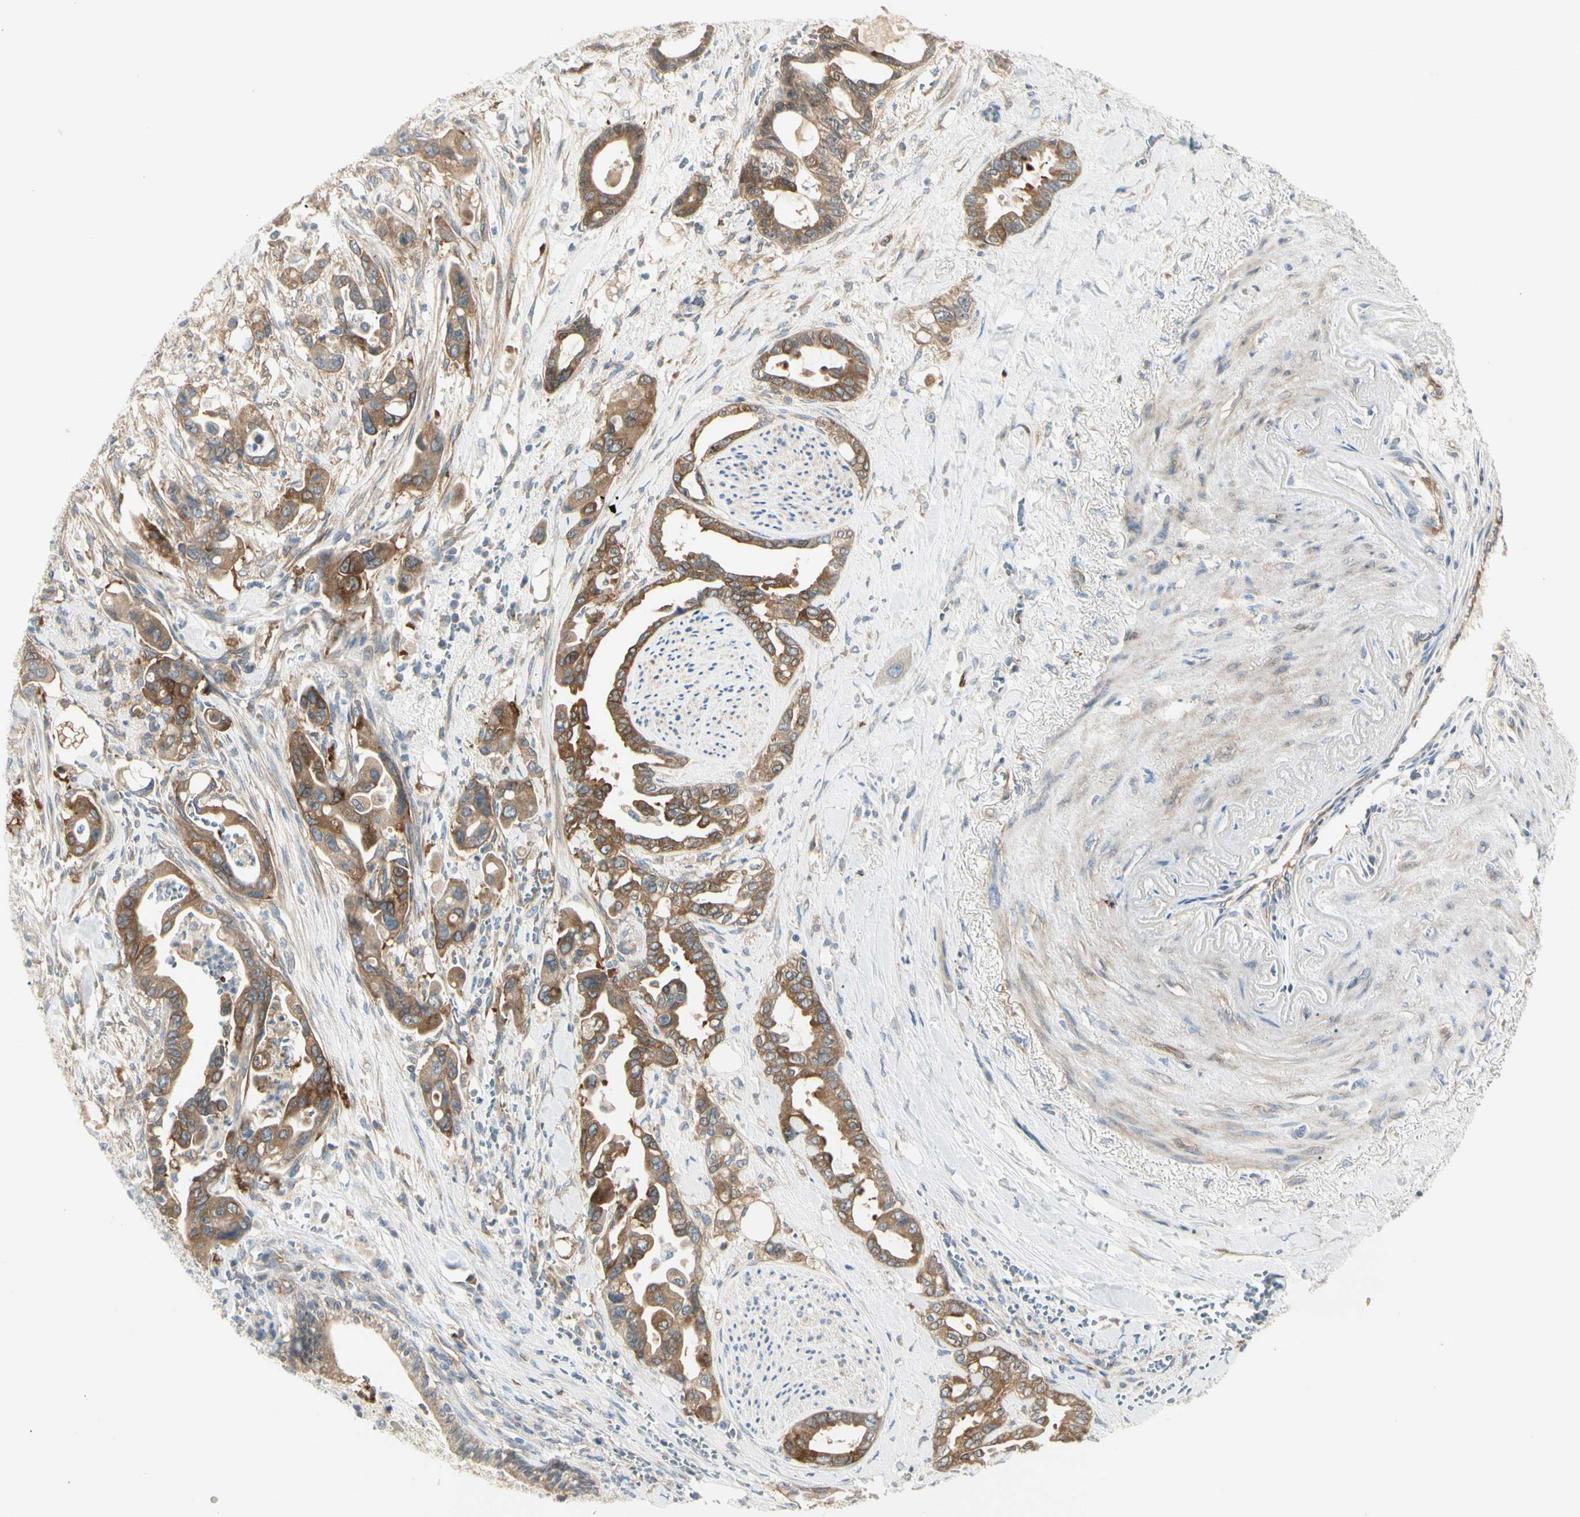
{"staining": {"intensity": "strong", "quantity": ">75%", "location": "cytoplasmic/membranous"}, "tissue": "pancreatic cancer", "cell_type": "Tumor cells", "image_type": "cancer", "snomed": [{"axis": "morphology", "description": "Adenocarcinoma, NOS"}, {"axis": "topography", "description": "Pancreas"}], "caption": "A micrograph of human pancreatic cancer stained for a protein exhibits strong cytoplasmic/membranous brown staining in tumor cells. (brown staining indicates protein expression, while blue staining denotes nuclei).", "gene": "NFKB2", "patient": {"sex": "male", "age": 70}}